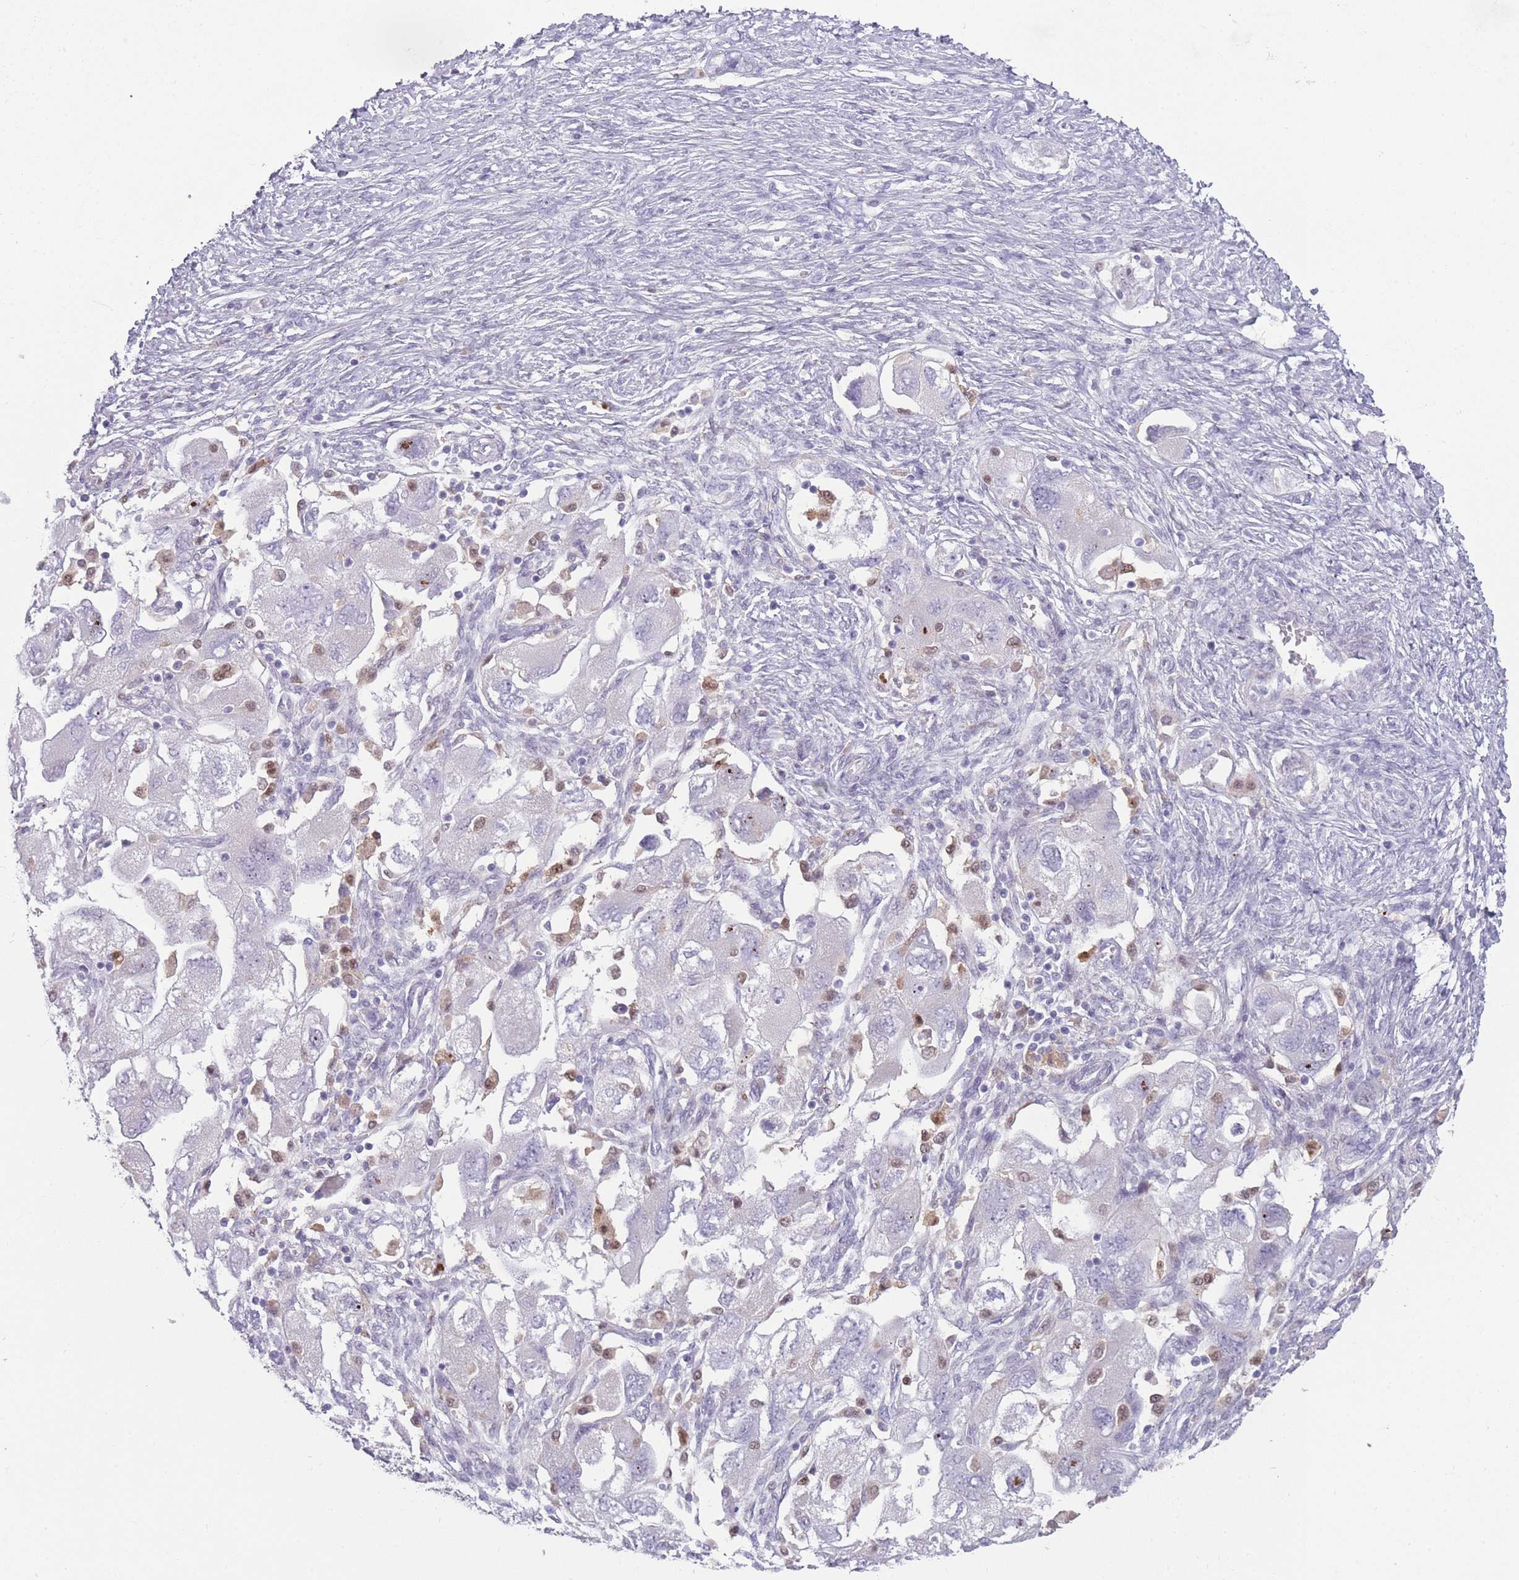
{"staining": {"intensity": "negative", "quantity": "none", "location": "none"}, "tissue": "ovarian cancer", "cell_type": "Tumor cells", "image_type": "cancer", "snomed": [{"axis": "morphology", "description": "Carcinoma, NOS"}, {"axis": "morphology", "description": "Cystadenocarcinoma, serous, NOS"}, {"axis": "topography", "description": "Ovary"}], "caption": "This is a histopathology image of immunohistochemistry (IHC) staining of ovarian cancer, which shows no positivity in tumor cells. (DAB (3,3'-diaminobenzidine) IHC with hematoxylin counter stain).", "gene": "LGALS9", "patient": {"sex": "female", "age": 69}}